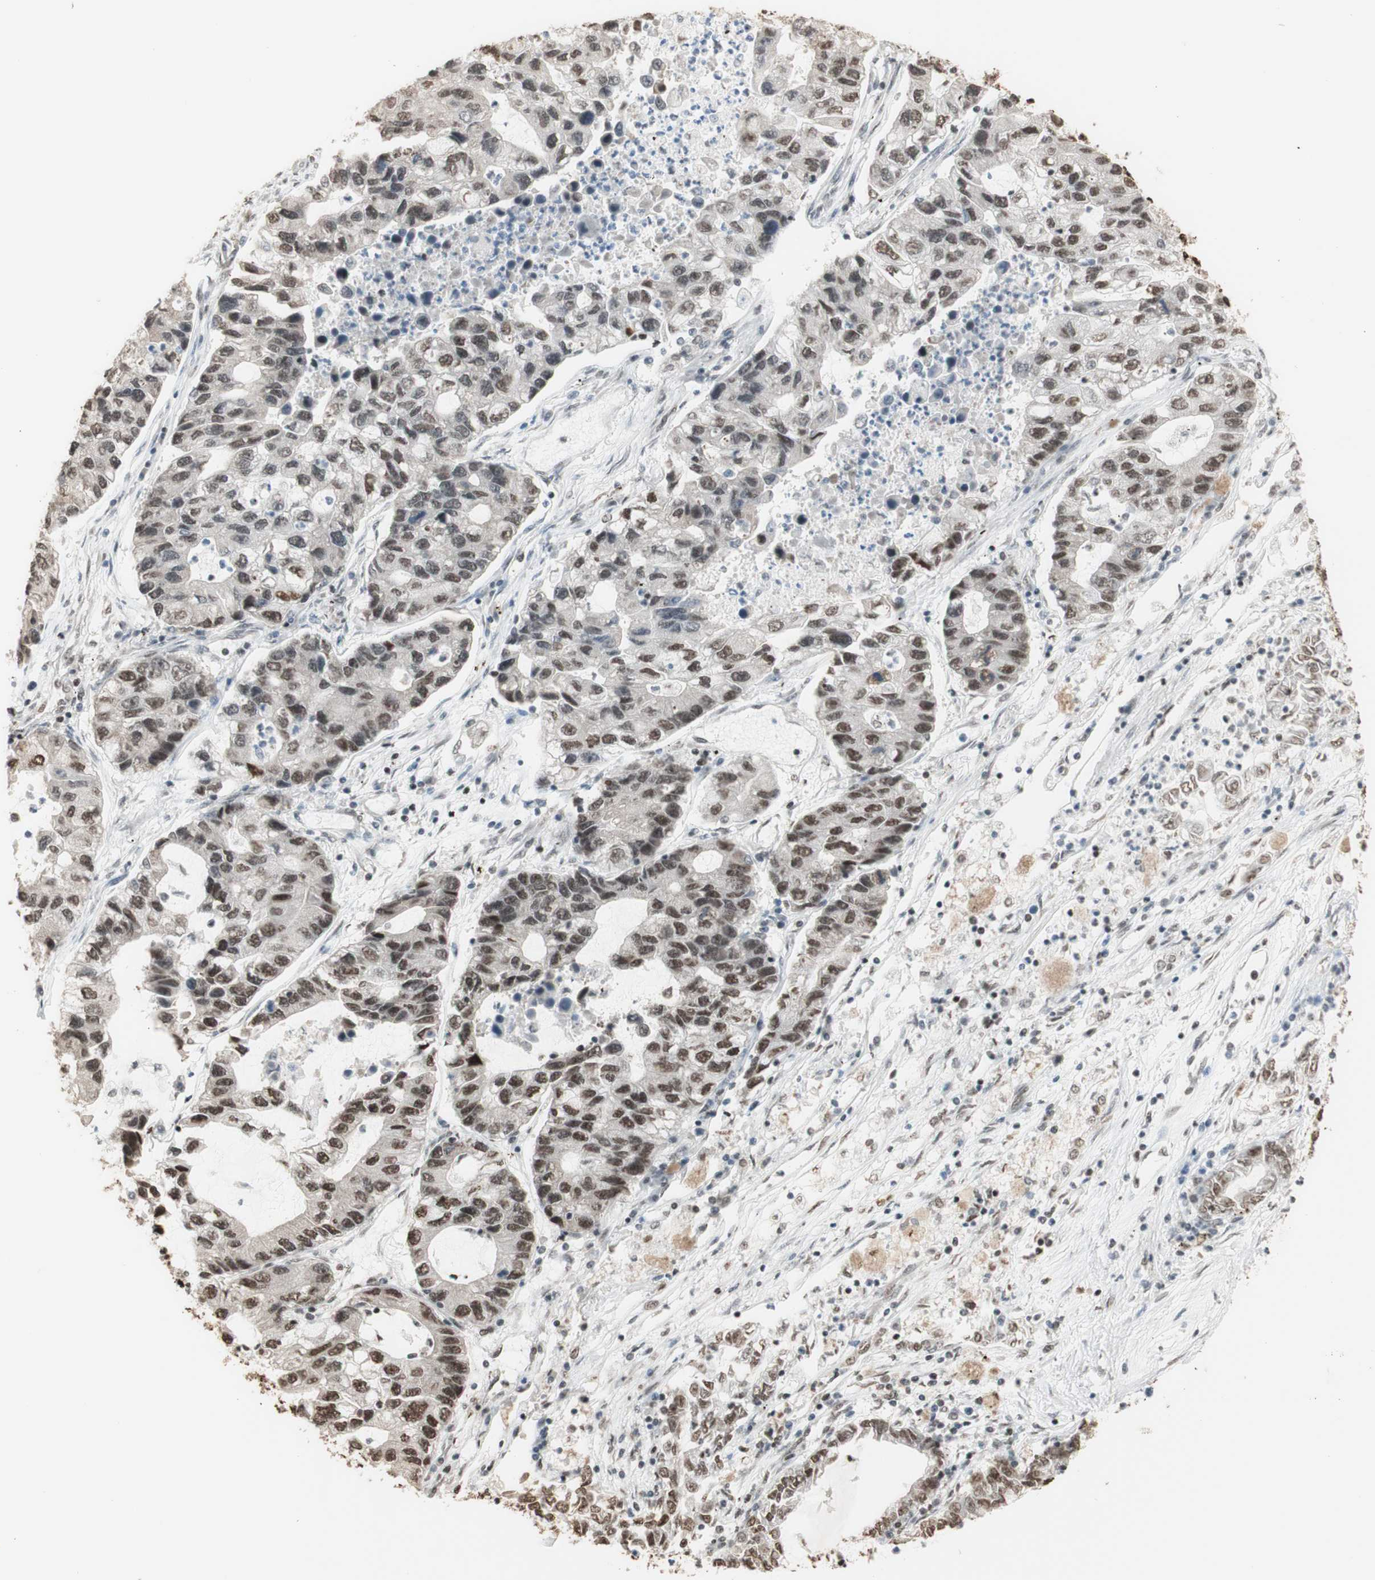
{"staining": {"intensity": "weak", "quantity": ">75%", "location": "nuclear"}, "tissue": "lung cancer", "cell_type": "Tumor cells", "image_type": "cancer", "snomed": [{"axis": "morphology", "description": "Adenocarcinoma, NOS"}, {"axis": "topography", "description": "Lung"}], "caption": "This histopathology image exhibits adenocarcinoma (lung) stained with immunohistochemistry (IHC) to label a protein in brown. The nuclear of tumor cells show weak positivity for the protein. Nuclei are counter-stained blue.", "gene": "HNRNPA2B1", "patient": {"sex": "female", "age": 51}}